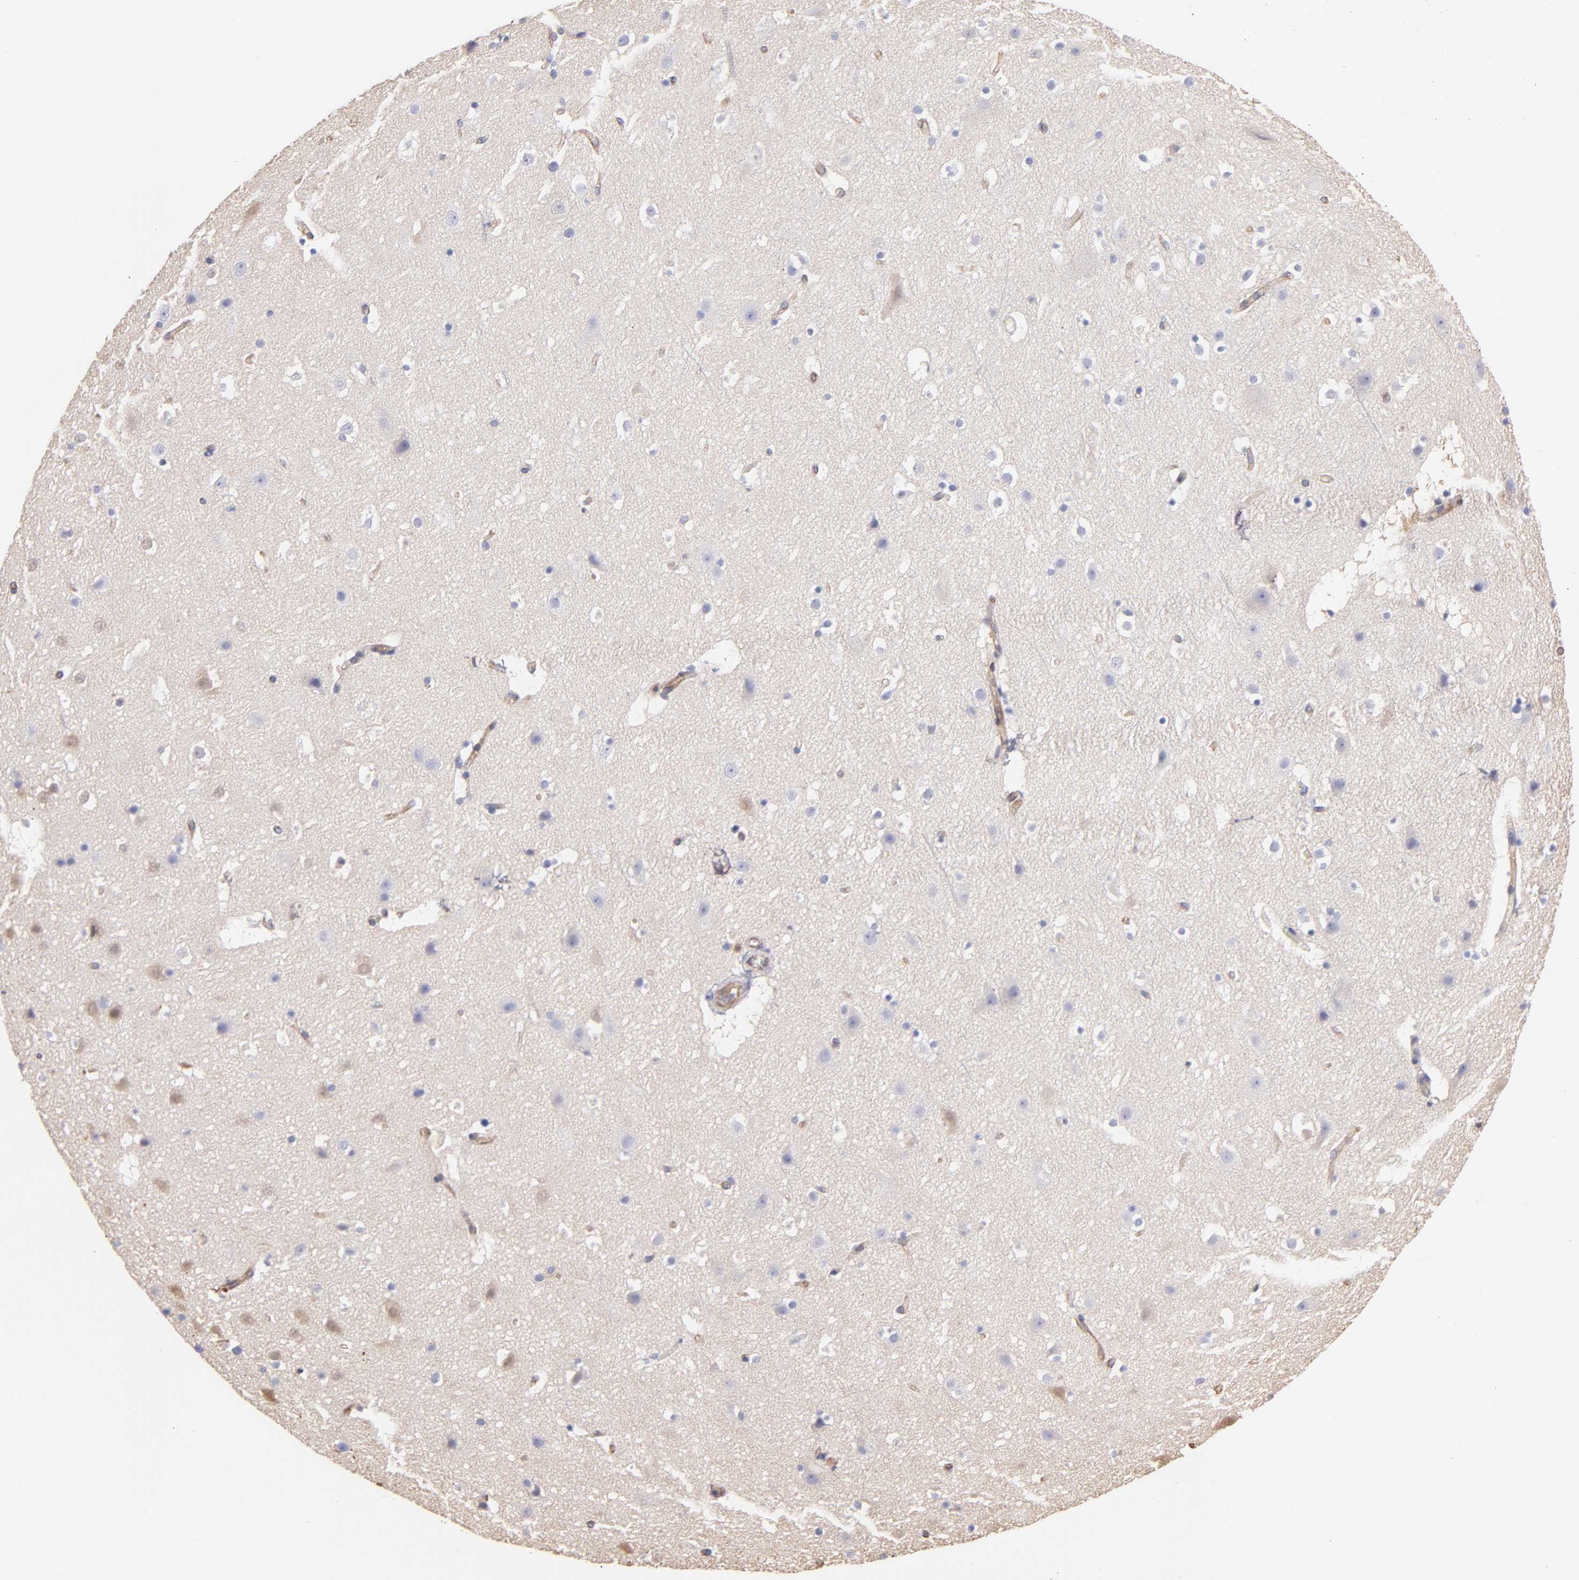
{"staining": {"intensity": "weak", "quantity": ">75%", "location": "cytoplasmic/membranous"}, "tissue": "cerebral cortex", "cell_type": "Endothelial cells", "image_type": "normal", "snomed": [{"axis": "morphology", "description": "Normal tissue, NOS"}, {"axis": "topography", "description": "Cerebral cortex"}], "caption": "Human cerebral cortex stained with a brown dye reveals weak cytoplasmic/membranous positive staining in about >75% of endothelial cells.", "gene": "PLEC", "patient": {"sex": "male", "age": 45}}